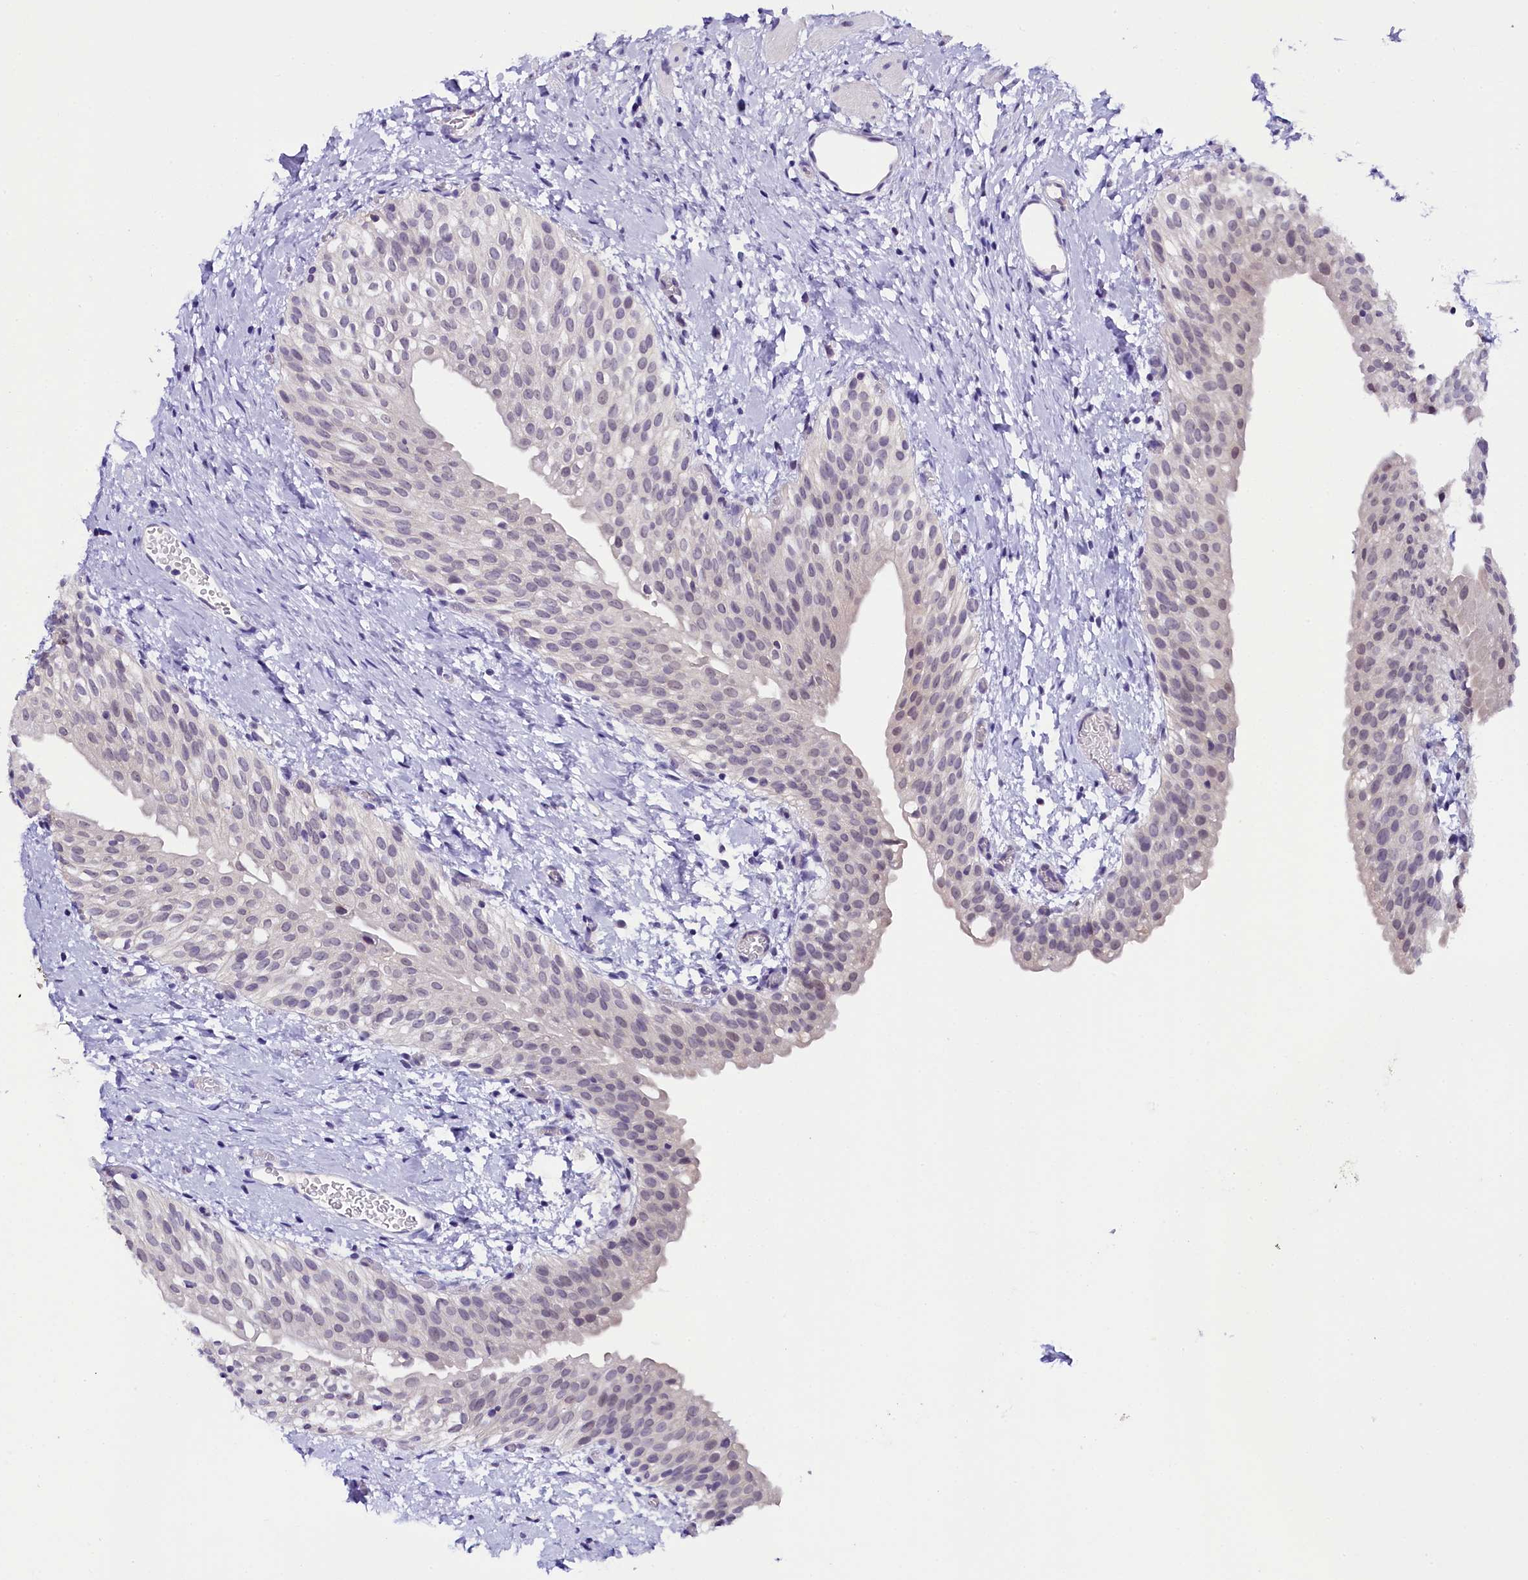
{"staining": {"intensity": "weak", "quantity": "<25%", "location": "nuclear"}, "tissue": "urinary bladder", "cell_type": "Urothelial cells", "image_type": "normal", "snomed": [{"axis": "morphology", "description": "Normal tissue, NOS"}, {"axis": "topography", "description": "Urinary bladder"}], "caption": "Immunohistochemical staining of unremarkable human urinary bladder reveals no significant positivity in urothelial cells. The staining was performed using DAB to visualize the protein expression in brown, while the nuclei were stained in blue with hematoxylin (Magnification: 20x).", "gene": "IQCN", "patient": {"sex": "male", "age": 1}}